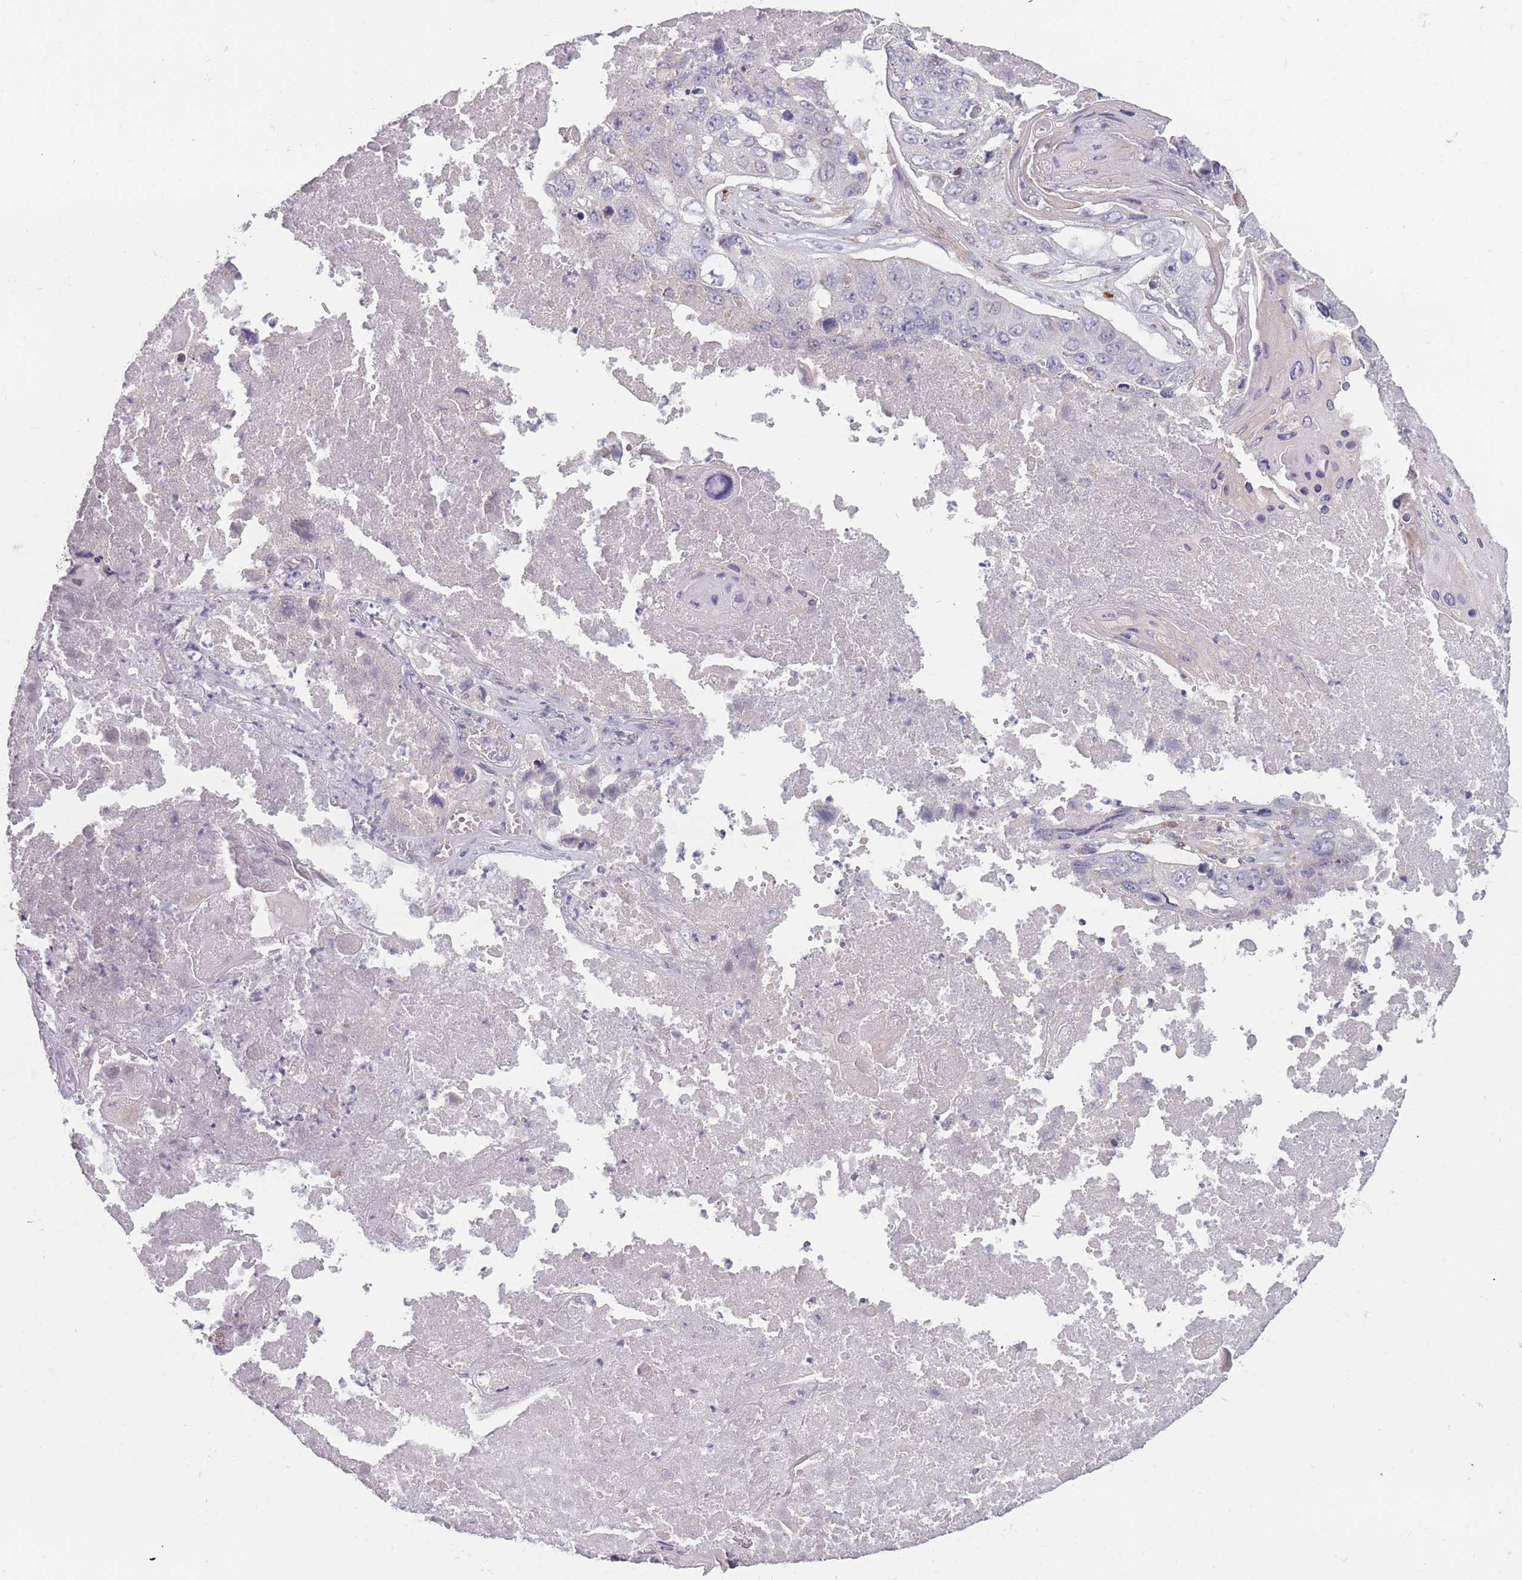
{"staining": {"intensity": "negative", "quantity": "none", "location": "none"}, "tissue": "lung cancer", "cell_type": "Tumor cells", "image_type": "cancer", "snomed": [{"axis": "morphology", "description": "Squamous cell carcinoma, NOS"}, {"axis": "topography", "description": "Lung"}], "caption": "Image shows no protein expression in tumor cells of lung cancer tissue.", "gene": "CCNQ", "patient": {"sex": "male", "age": 61}}